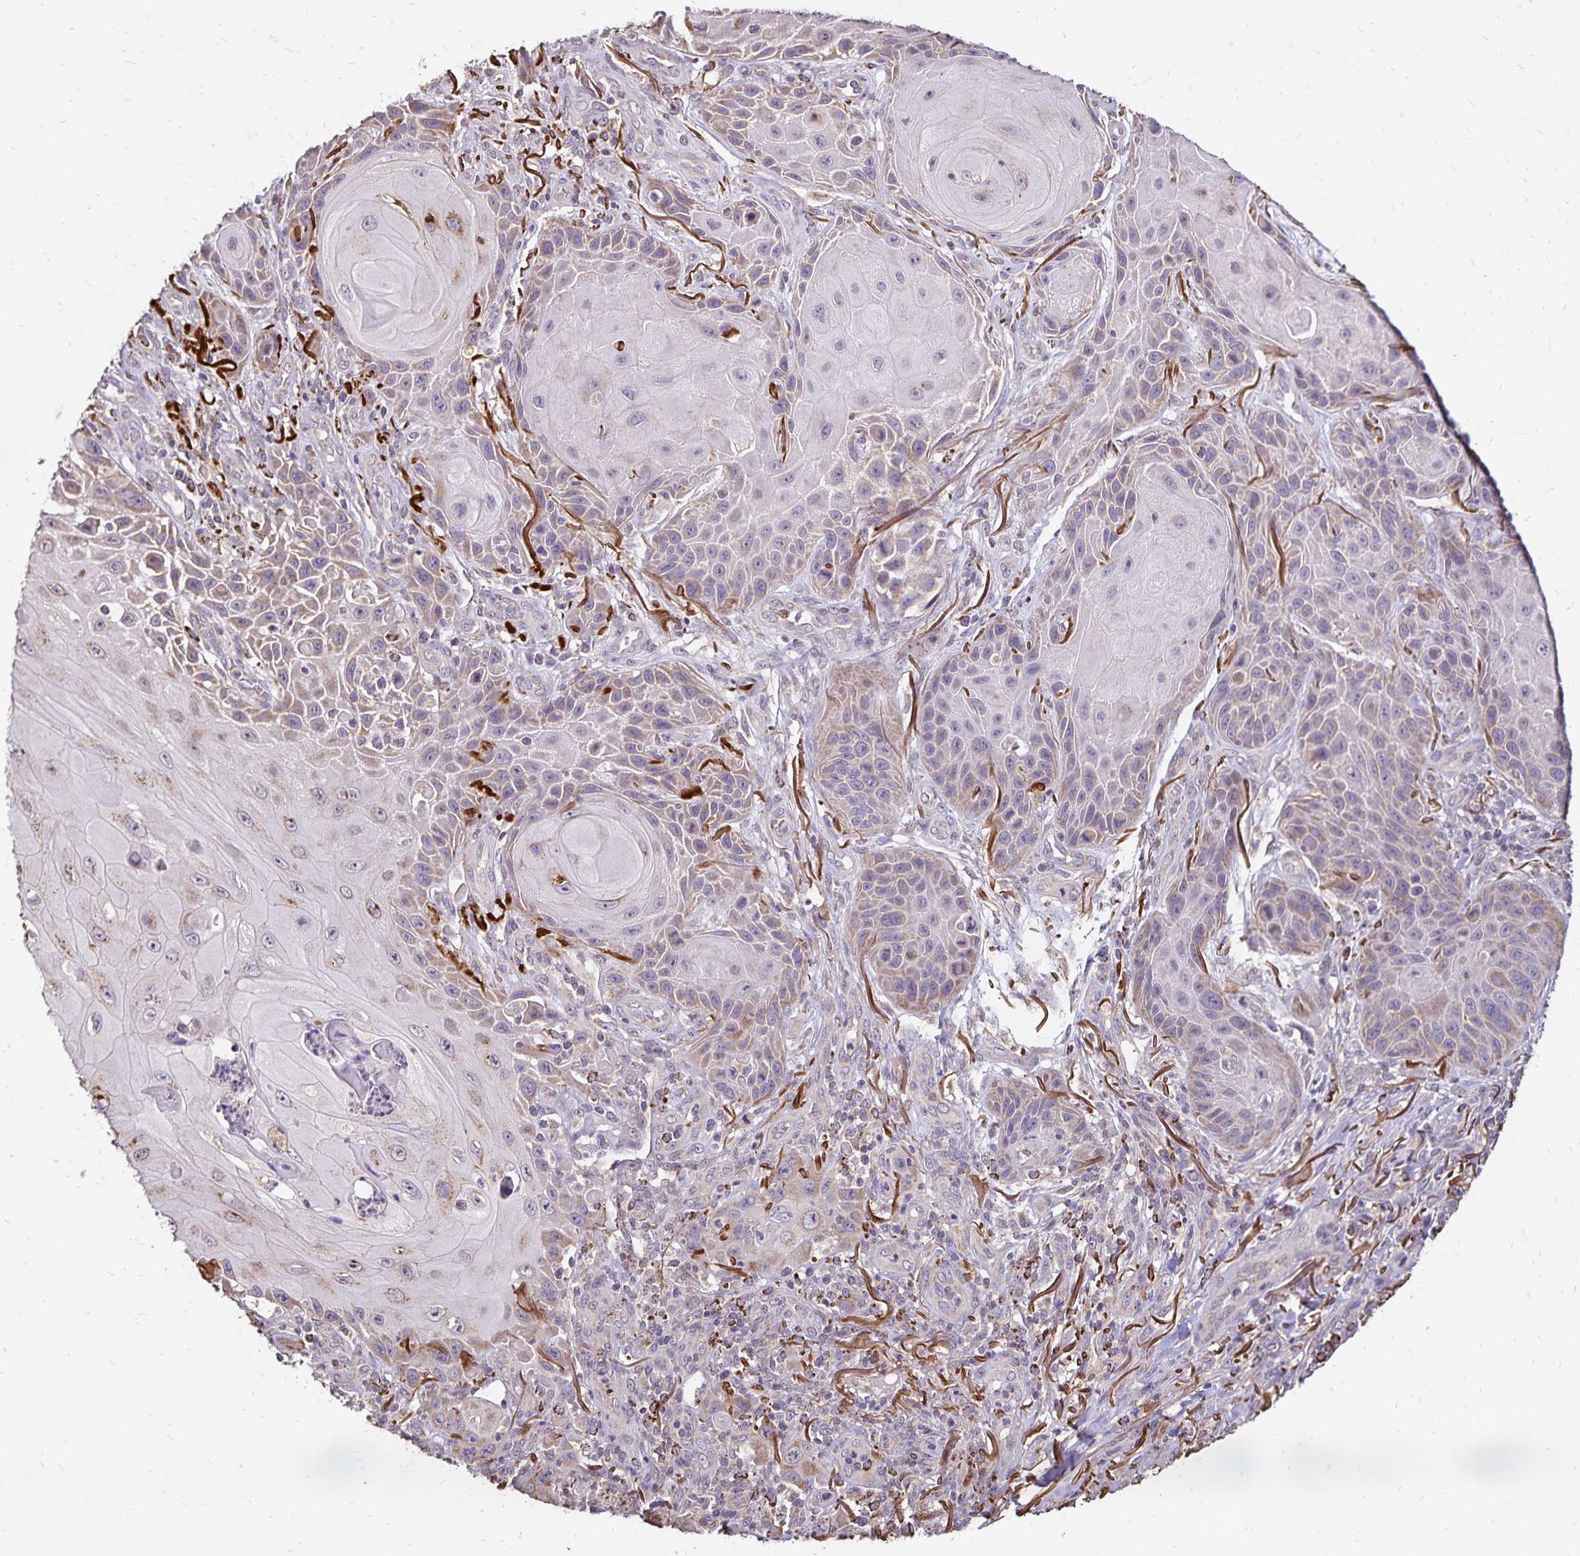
{"staining": {"intensity": "weak", "quantity": "25%-75%", "location": "cytoplasmic/membranous"}, "tissue": "skin cancer", "cell_type": "Tumor cells", "image_type": "cancer", "snomed": [{"axis": "morphology", "description": "Squamous cell carcinoma, NOS"}, {"axis": "topography", "description": "Skin"}], "caption": "Tumor cells demonstrate weak cytoplasmic/membranous expression in approximately 25%-75% of cells in skin squamous cell carcinoma. (IHC, brightfield microscopy, high magnification).", "gene": "EMC10", "patient": {"sex": "female", "age": 94}}